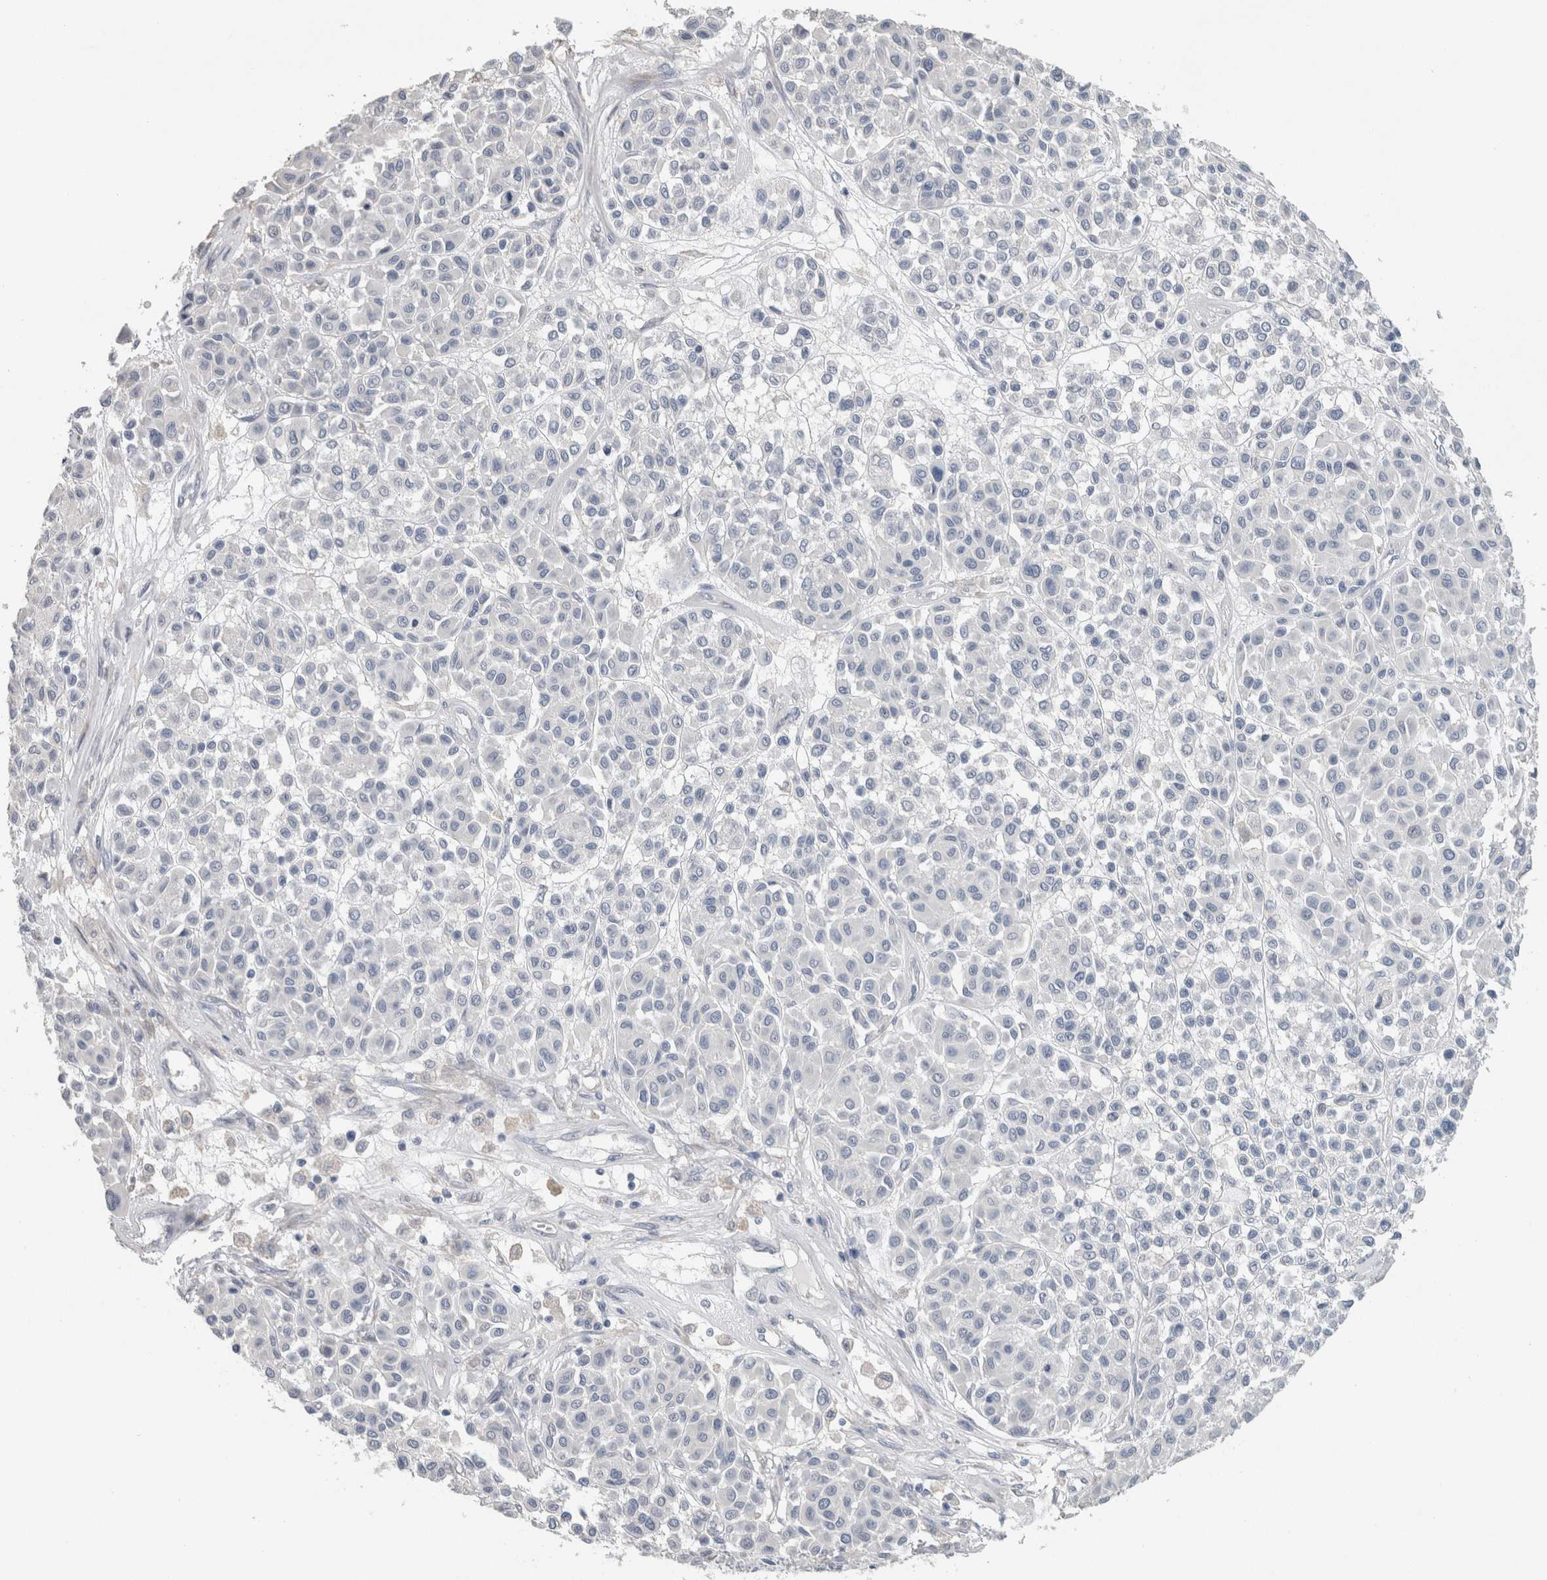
{"staining": {"intensity": "negative", "quantity": "none", "location": "none"}, "tissue": "melanoma", "cell_type": "Tumor cells", "image_type": "cancer", "snomed": [{"axis": "morphology", "description": "Malignant melanoma, Metastatic site"}, {"axis": "topography", "description": "Soft tissue"}], "caption": "IHC image of neoplastic tissue: human melanoma stained with DAB (3,3'-diaminobenzidine) exhibits no significant protein positivity in tumor cells. (Brightfield microscopy of DAB (3,3'-diaminobenzidine) IHC at high magnification).", "gene": "NEFM", "patient": {"sex": "male", "age": 41}}